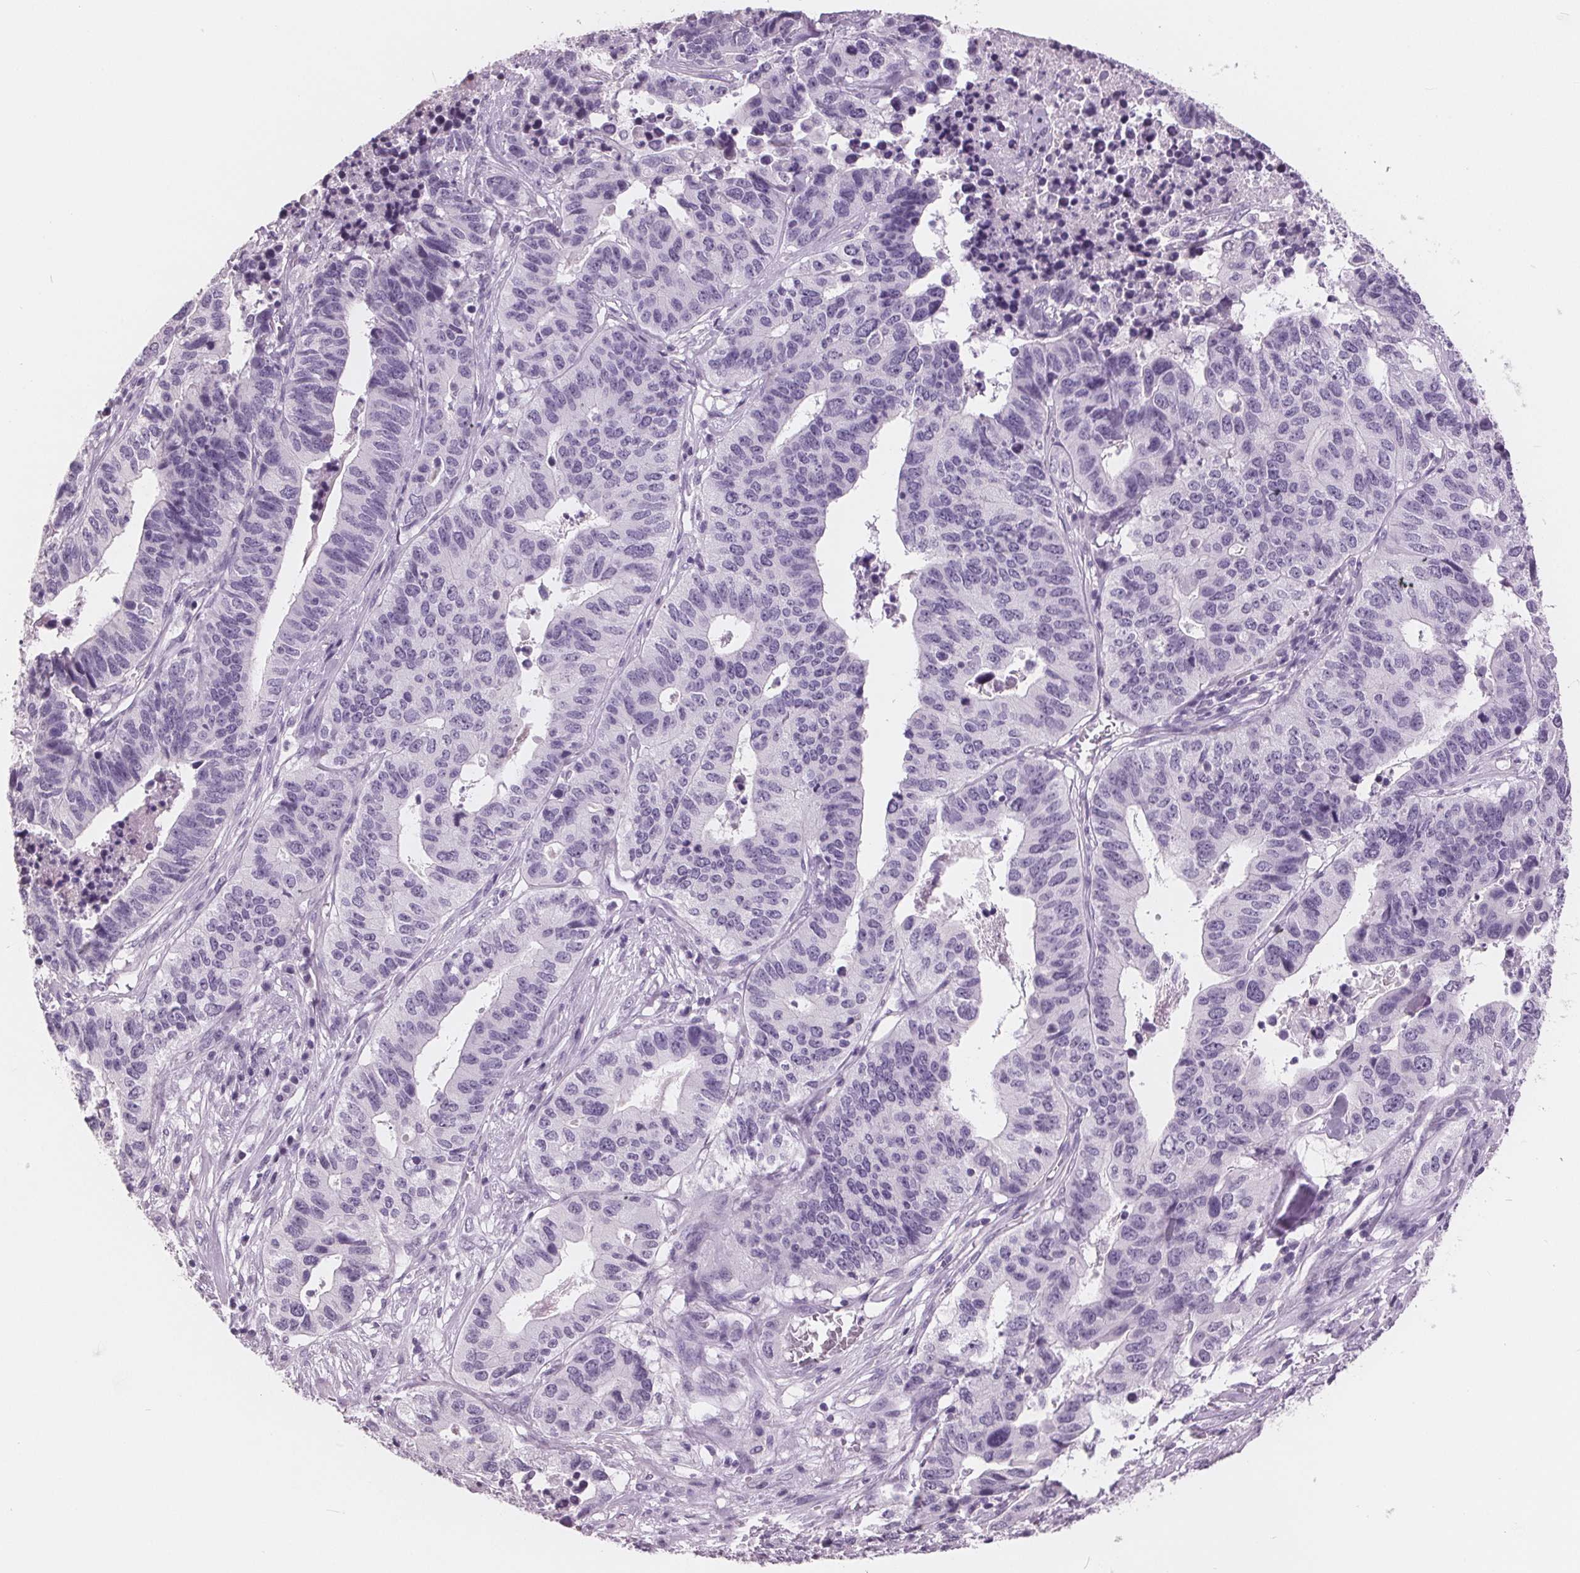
{"staining": {"intensity": "negative", "quantity": "none", "location": "none"}, "tissue": "stomach cancer", "cell_type": "Tumor cells", "image_type": "cancer", "snomed": [{"axis": "morphology", "description": "Adenocarcinoma, NOS"}, {"axis": "topography", "description": "Stomach, upper"}], "caption": "Immunohistochemical staining of human adenocarcinoma (stomach) reveals no significant staining in tumor cells.", "gene": "AMBP", "patient": {"sex": "female", "age": 67}}